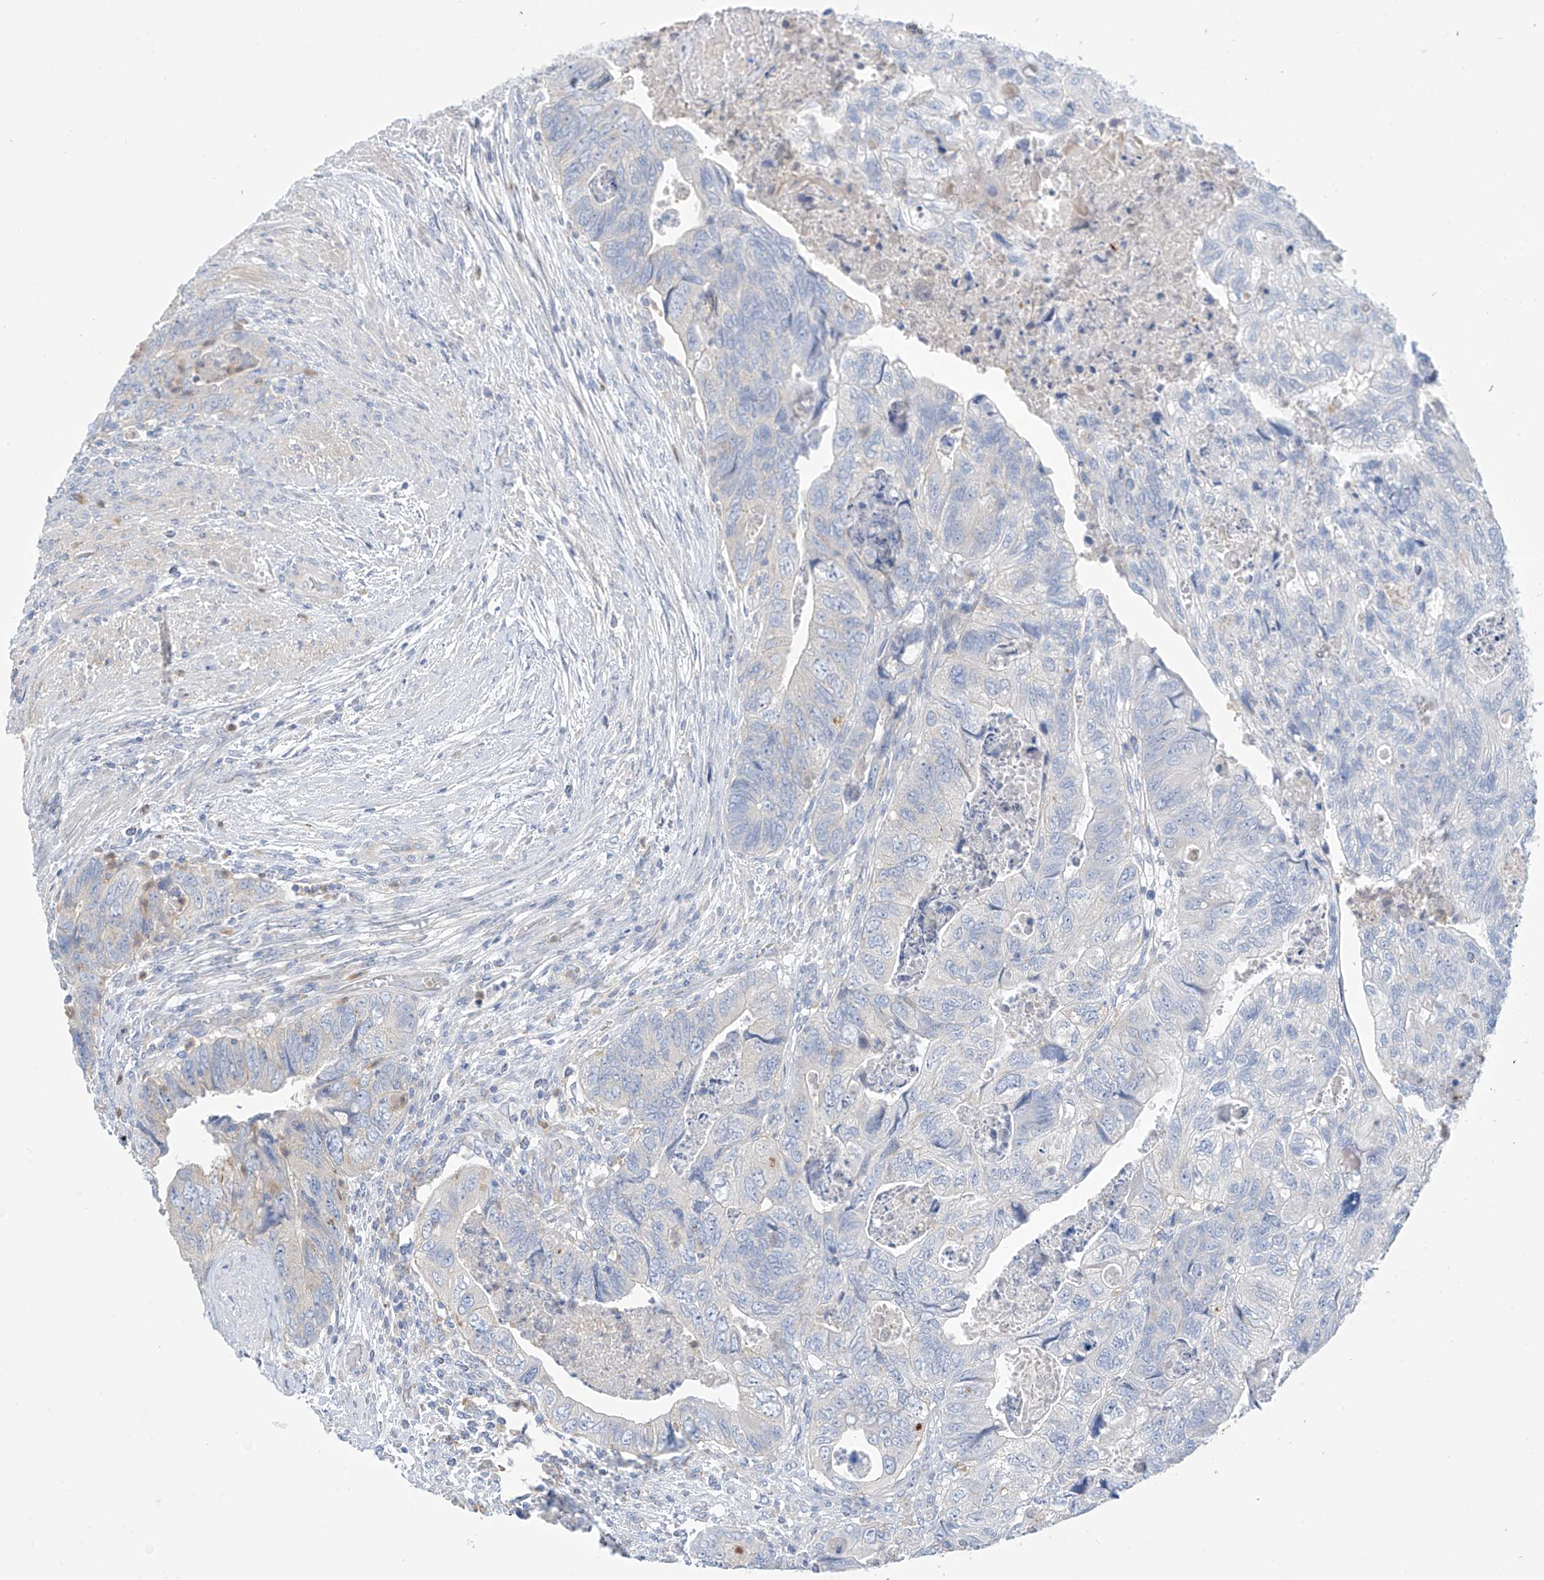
{"staining": {"intensity": "negative", "quantity": "none", "location": "none"}, "tissue": "colorectal cancer", "cell_type": "Tumor cells", "image_type": "cancer", "snomed": [{"axis": "morphology", "description": "Adenocarcinoma, NOS"}, {"axis": "topography", "description": "Rectum"}], "caption": "This is a micrograph of IHC staining of colorectal cancer (adenocarcinoma), which shows no positivity in tumor cells.", "gene": "FABP2", "patient": {"sex": "male", "age": 63}}